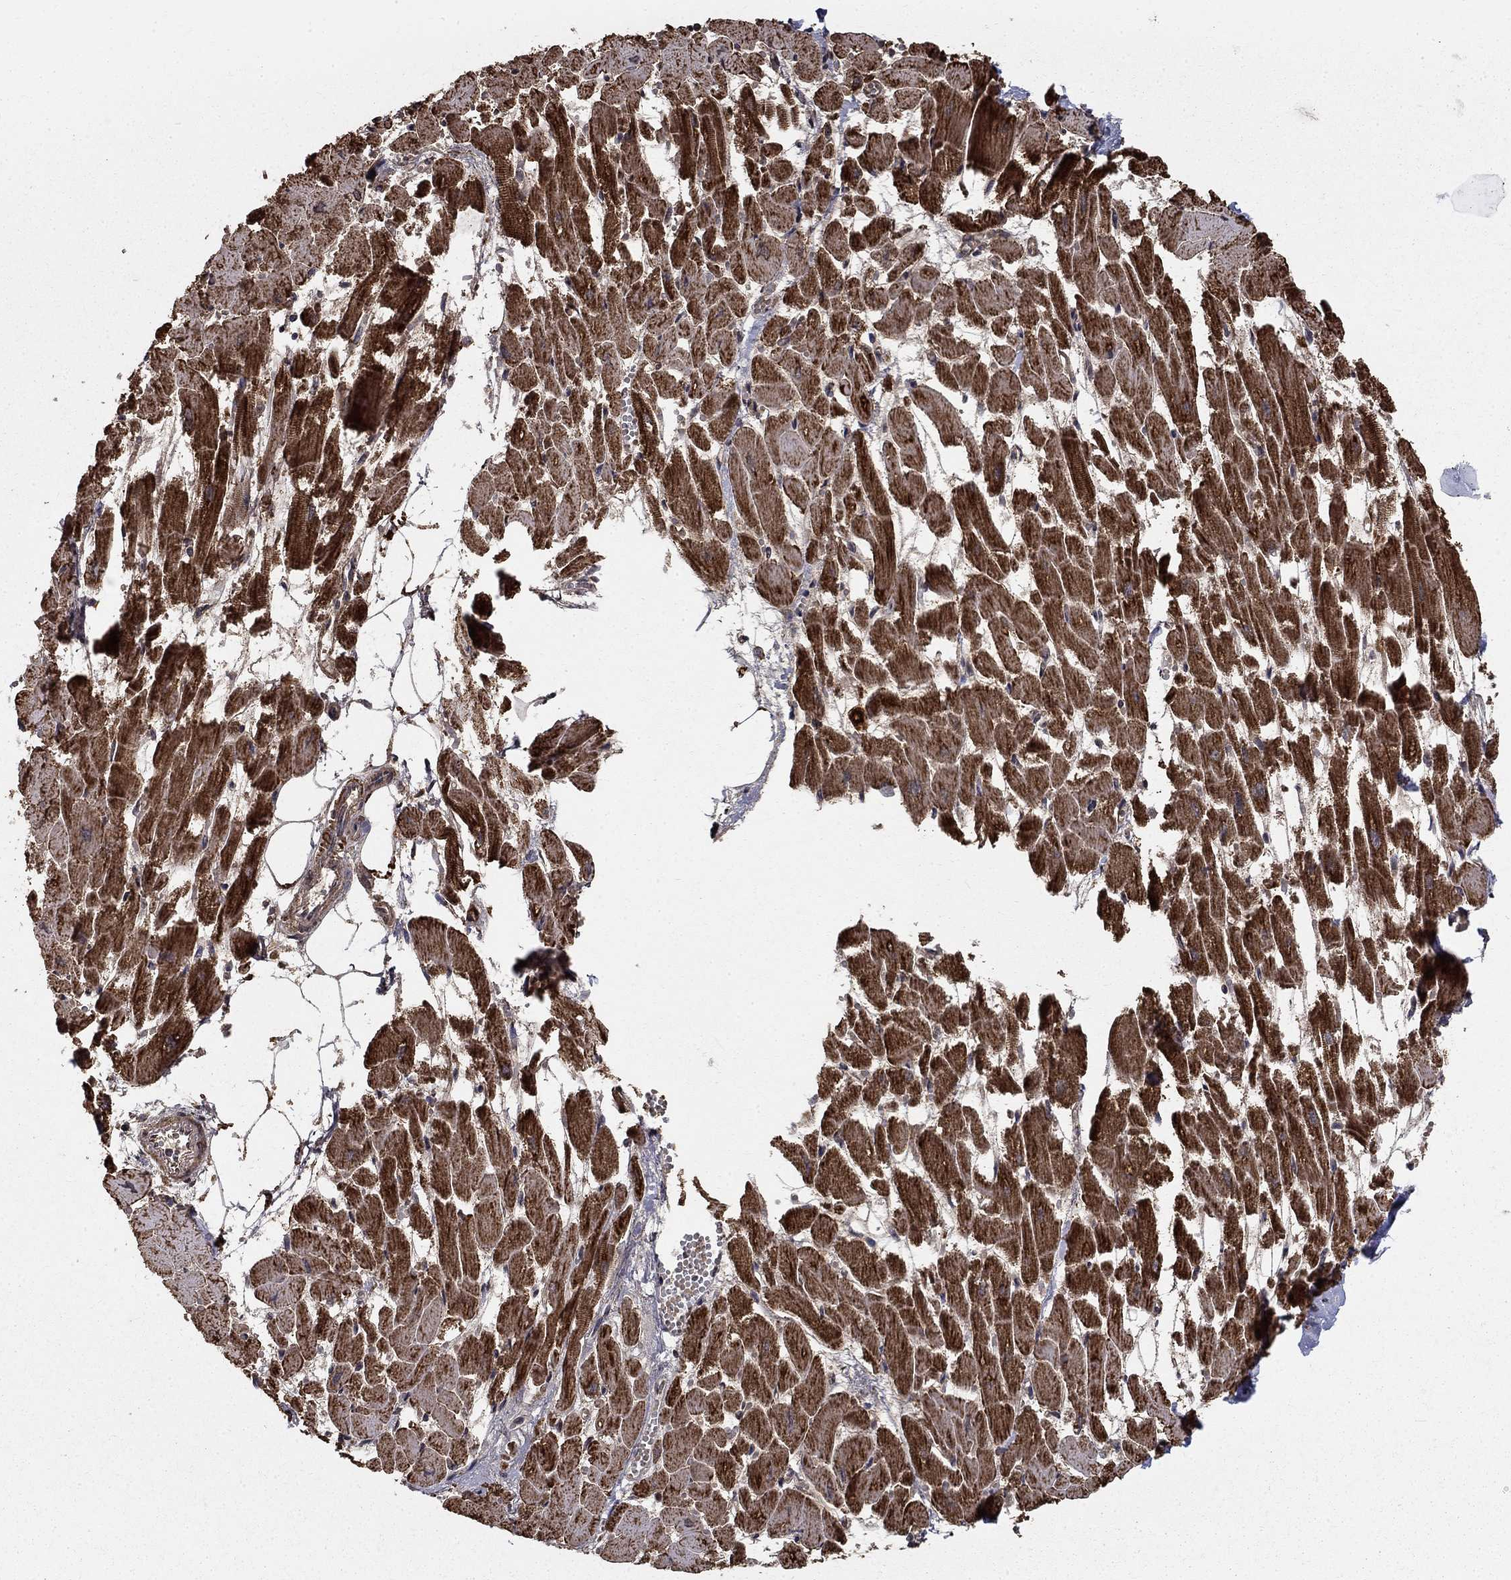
{"staining": {"intensity": "strong", "quantity": ">75%", "location": "cytoplasmic/membranous"}, "tissue": "heart muscle", "cell_type": "Cardiomyocytes", "image_type": "normal", "snomed": [{"axis": "morphology", "description": "Normal tissue, NOS"}, {"axis": "topography", "description": "Heart"}], "caption": "Heart muscle stained with DAB immunohistochemistry (IHC) demonstrates high levels of strong cytoplasmic/membranous positivity in approximately >75% of cardiomyocytes. The staining is performed using DAB (3,3'-diaminobenzidine) brown chromogen to label protein expression. The nuclei are counter-stained blue using hematoxylin.", "gene": "GCSH", "patient": {"sex": "female", "age": 52}}